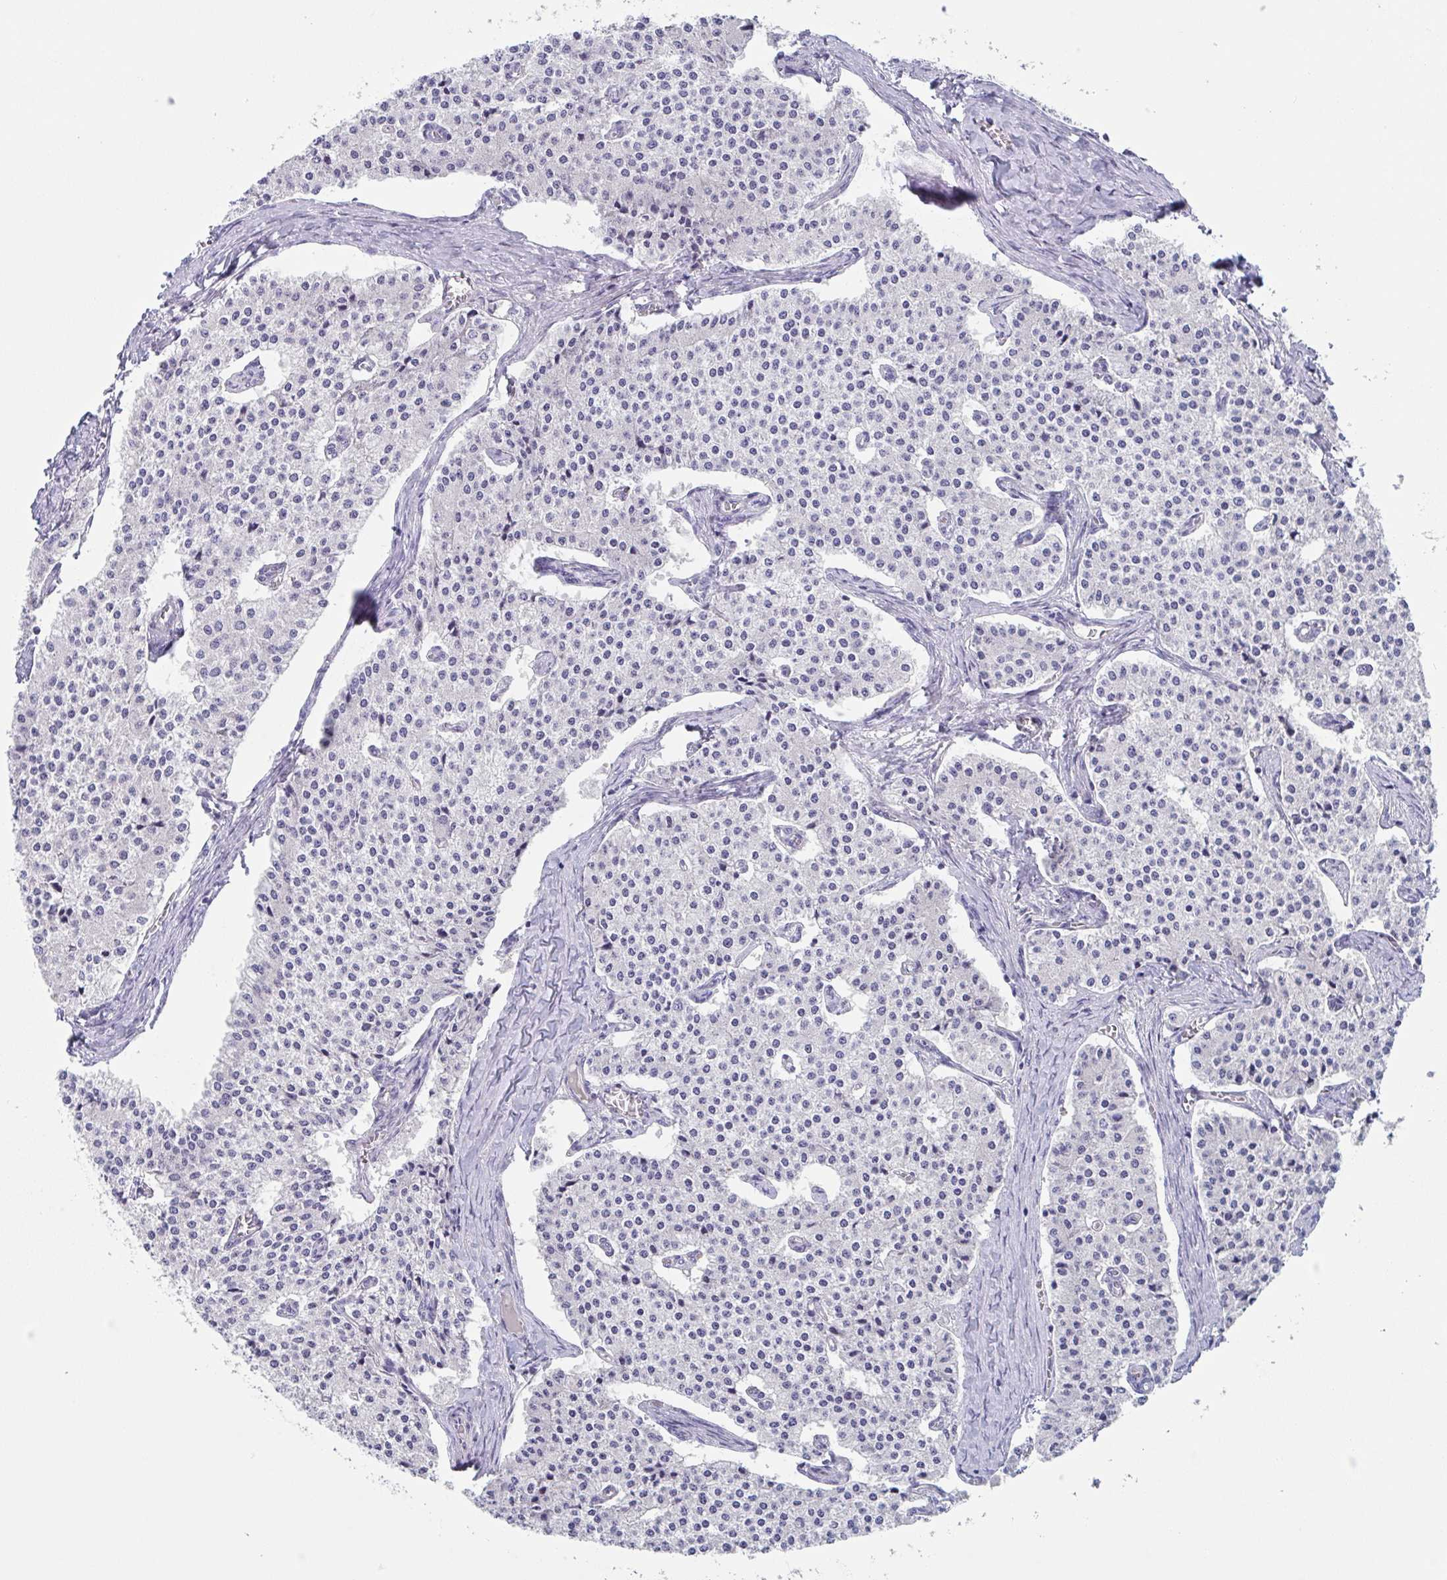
{"staining": {"intensity": "negative", "quantity": "none", "location": "none"}, "tissue": "carcinoid", "cell_type": "Tumor cells", "image_type": "cancer", "snomed": [{"axis": "morphology", "description": "Carcinoid, malignant, NOS"}, {"axis": "topography", "description": "Colon"}], "caption": "Carcinoid (malignant) was stained to show a protein in brown. There is no significant expression in tumor cells.", "gene": "NOXRED1", "patient": {"sex": "female", "age": 52}}